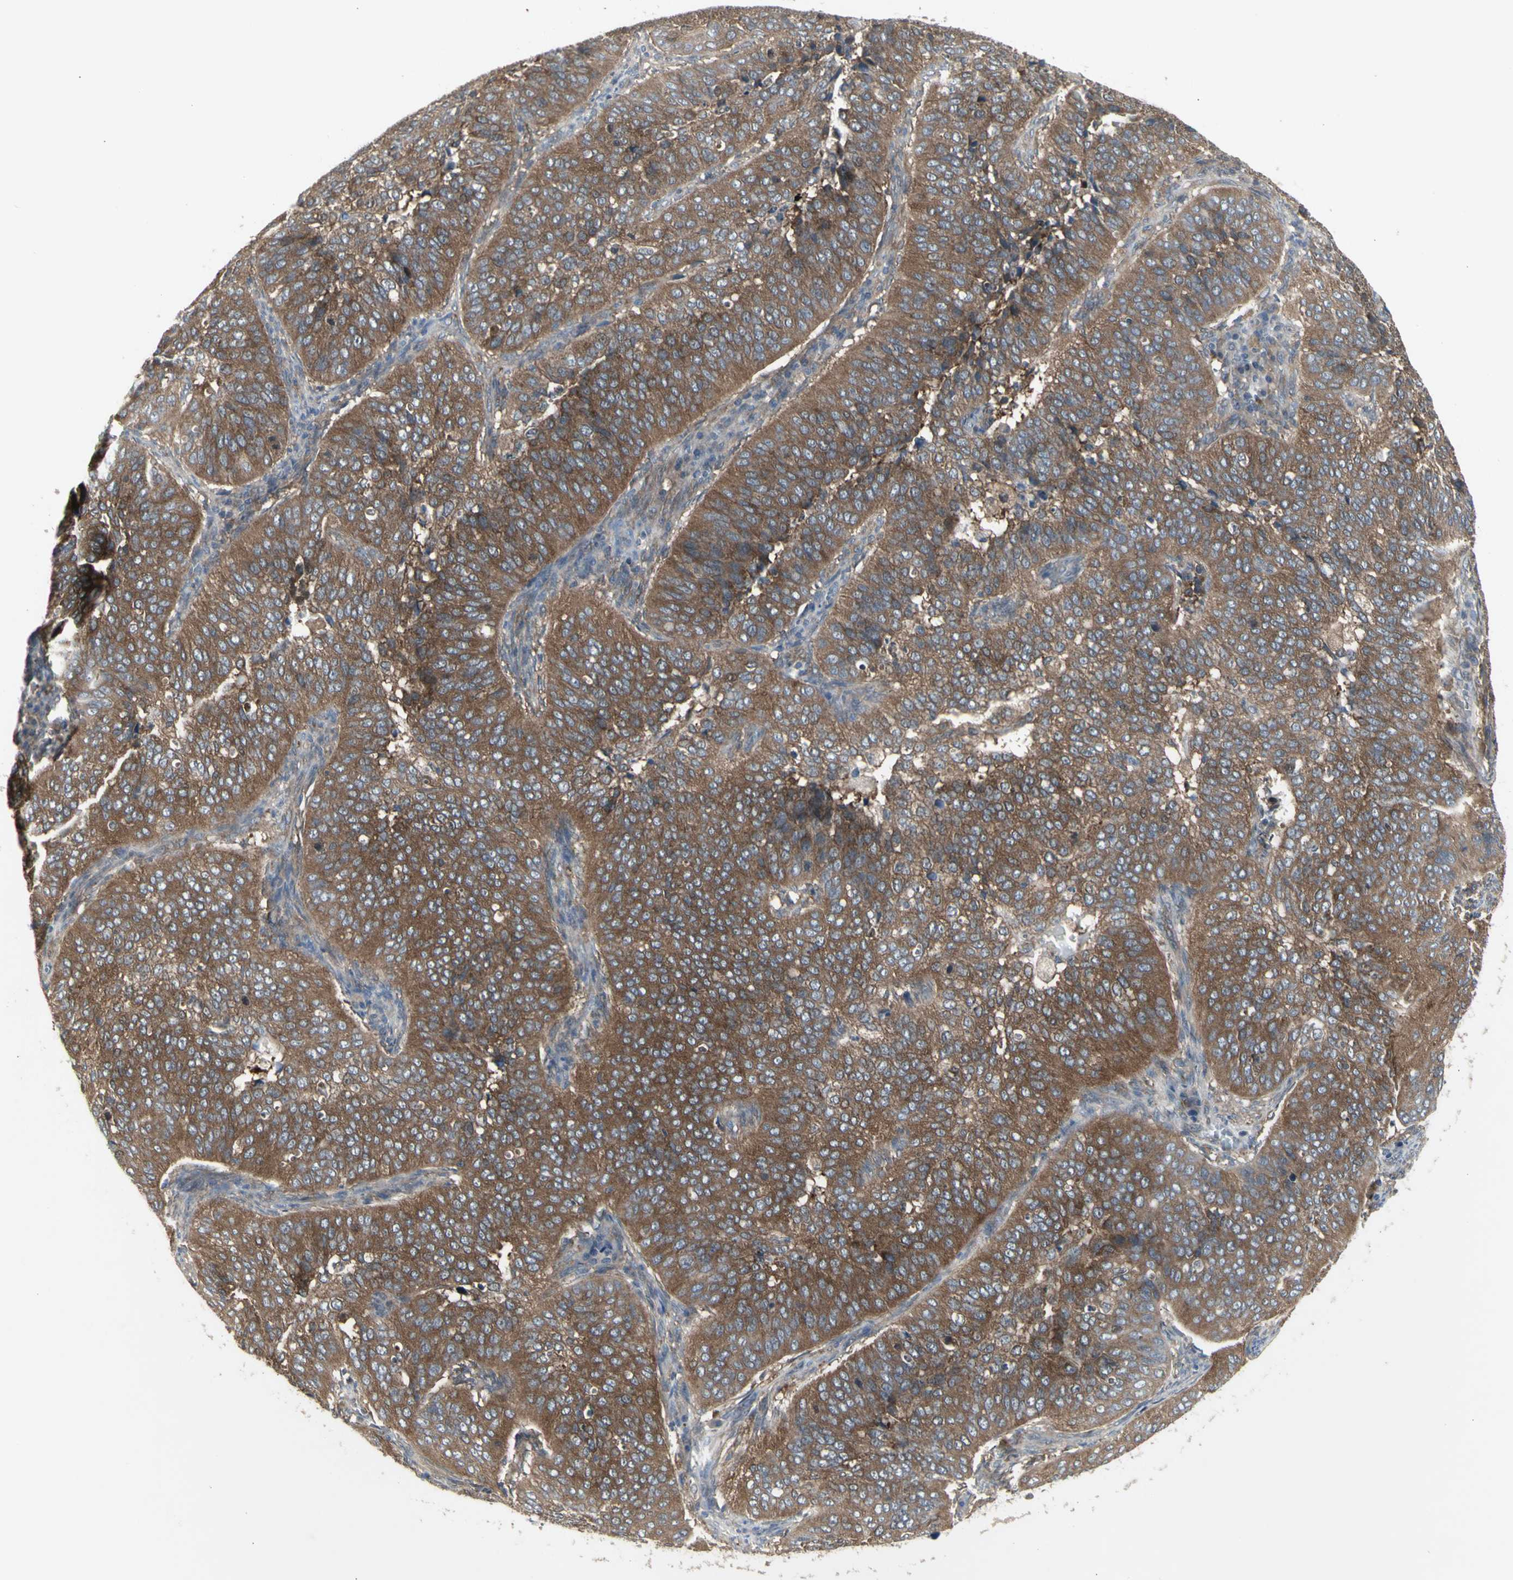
{"staining": {"intensity": "strong", "quantity": ">75%", "location": "cytoplasmic/membranous"}, "tissue": "cervical cancer", "cell_type": "Tumor cells", "image_type": "cancer", "snomed": [{"axis": "morphology", "description": "Normal tissue, NOS"}, {"axis": "morphology", "description": "Squamous cell carcinoma, NOS"}, {"axis": "topography", "description": "Cervix"}], "caption": "Immunohistochemistry histopathology image of neoplastic tissue: human cervical squamous cell carcinoma stained using immunohistochemistry reveals high levels of strong protein expression localized specifically in the cytoplasmic/membranous of tumor cells, appearing as a cytoplasmic/membranous brown color.", "gene": "CHURC1-FNTB", "patient": {"sex": "female", "age": 39}}